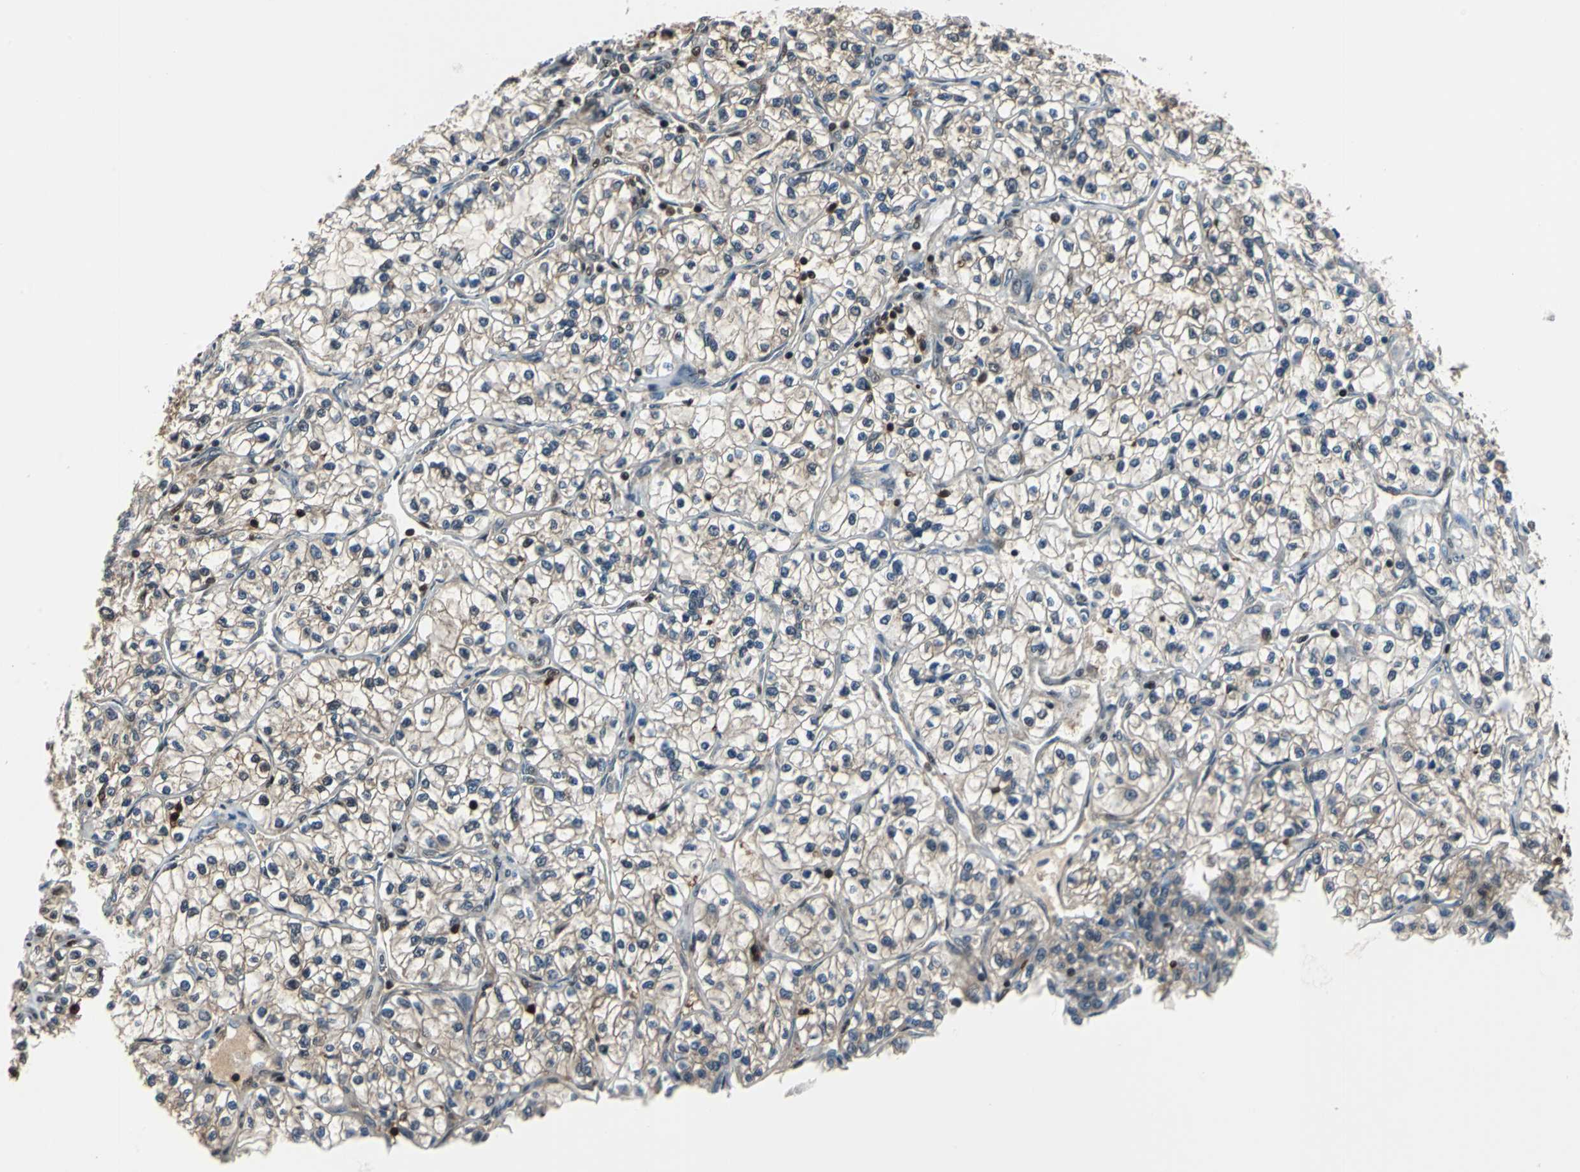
{"staining": {"intensity": "weak", "quantity": "25%-75%", "location": "cytoplasmic/membranous,nuclear"}, "tissue": "renal cancer", "cell_type": "Tumor cells", "image_type": "cancer", "snomed": [{"axis": "morphology", "description": "Adenocarcinoma, NOS"}, {"axis": "topography", "description": "Kidney"}], "caption": "Renal cancer tissue reveals weak cytoplasmic/membranous and nuclear staining in about 25%-75% of tumor cells, visualized by immunohistochemistry.", "gene": "PSME1", "patient": {"sex": "female", "age": 57}}